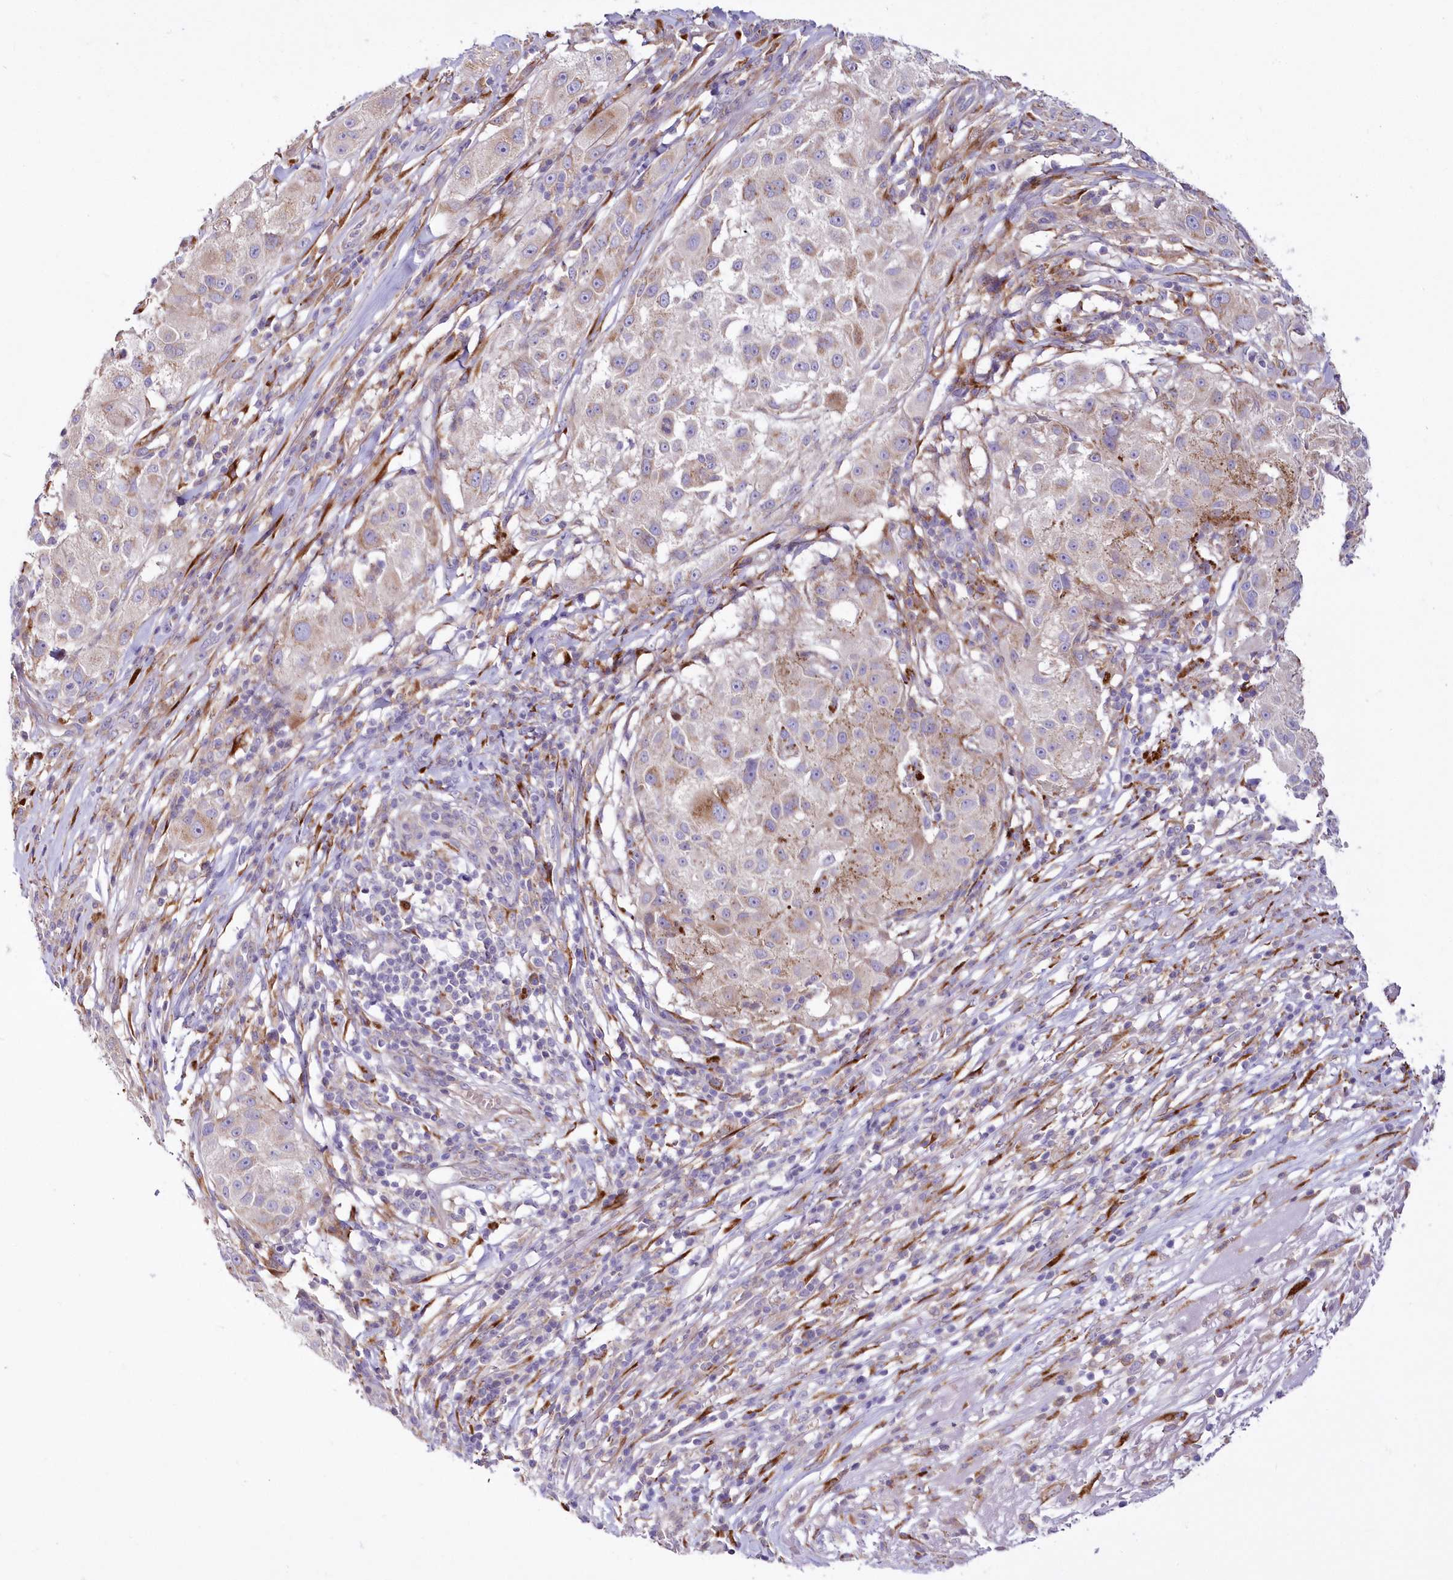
{"staining": {"intensity": "moderate", "quantity": "<25%", "location": "cytoplasmic/membranous"}, "tissue": "melanoma", "cell_type": "Tumor cells", "image_type": "cancer", "snomed": [{"axis": "morphology", "description": "Necrosis, NOS"}, {"axis": "morphology", "description": "Malignant melanoma, NOS"}, {"axis": "topography", "description": "Skin"}], "caption": "Immunohistochemistry of human melanoma exhibits low levels of moderate cytoplasmic/membranous expression in approximately <25% of tumor cells.", "gene": "ARFGEF3", "patient": {"sex": "female", "age": 87}}